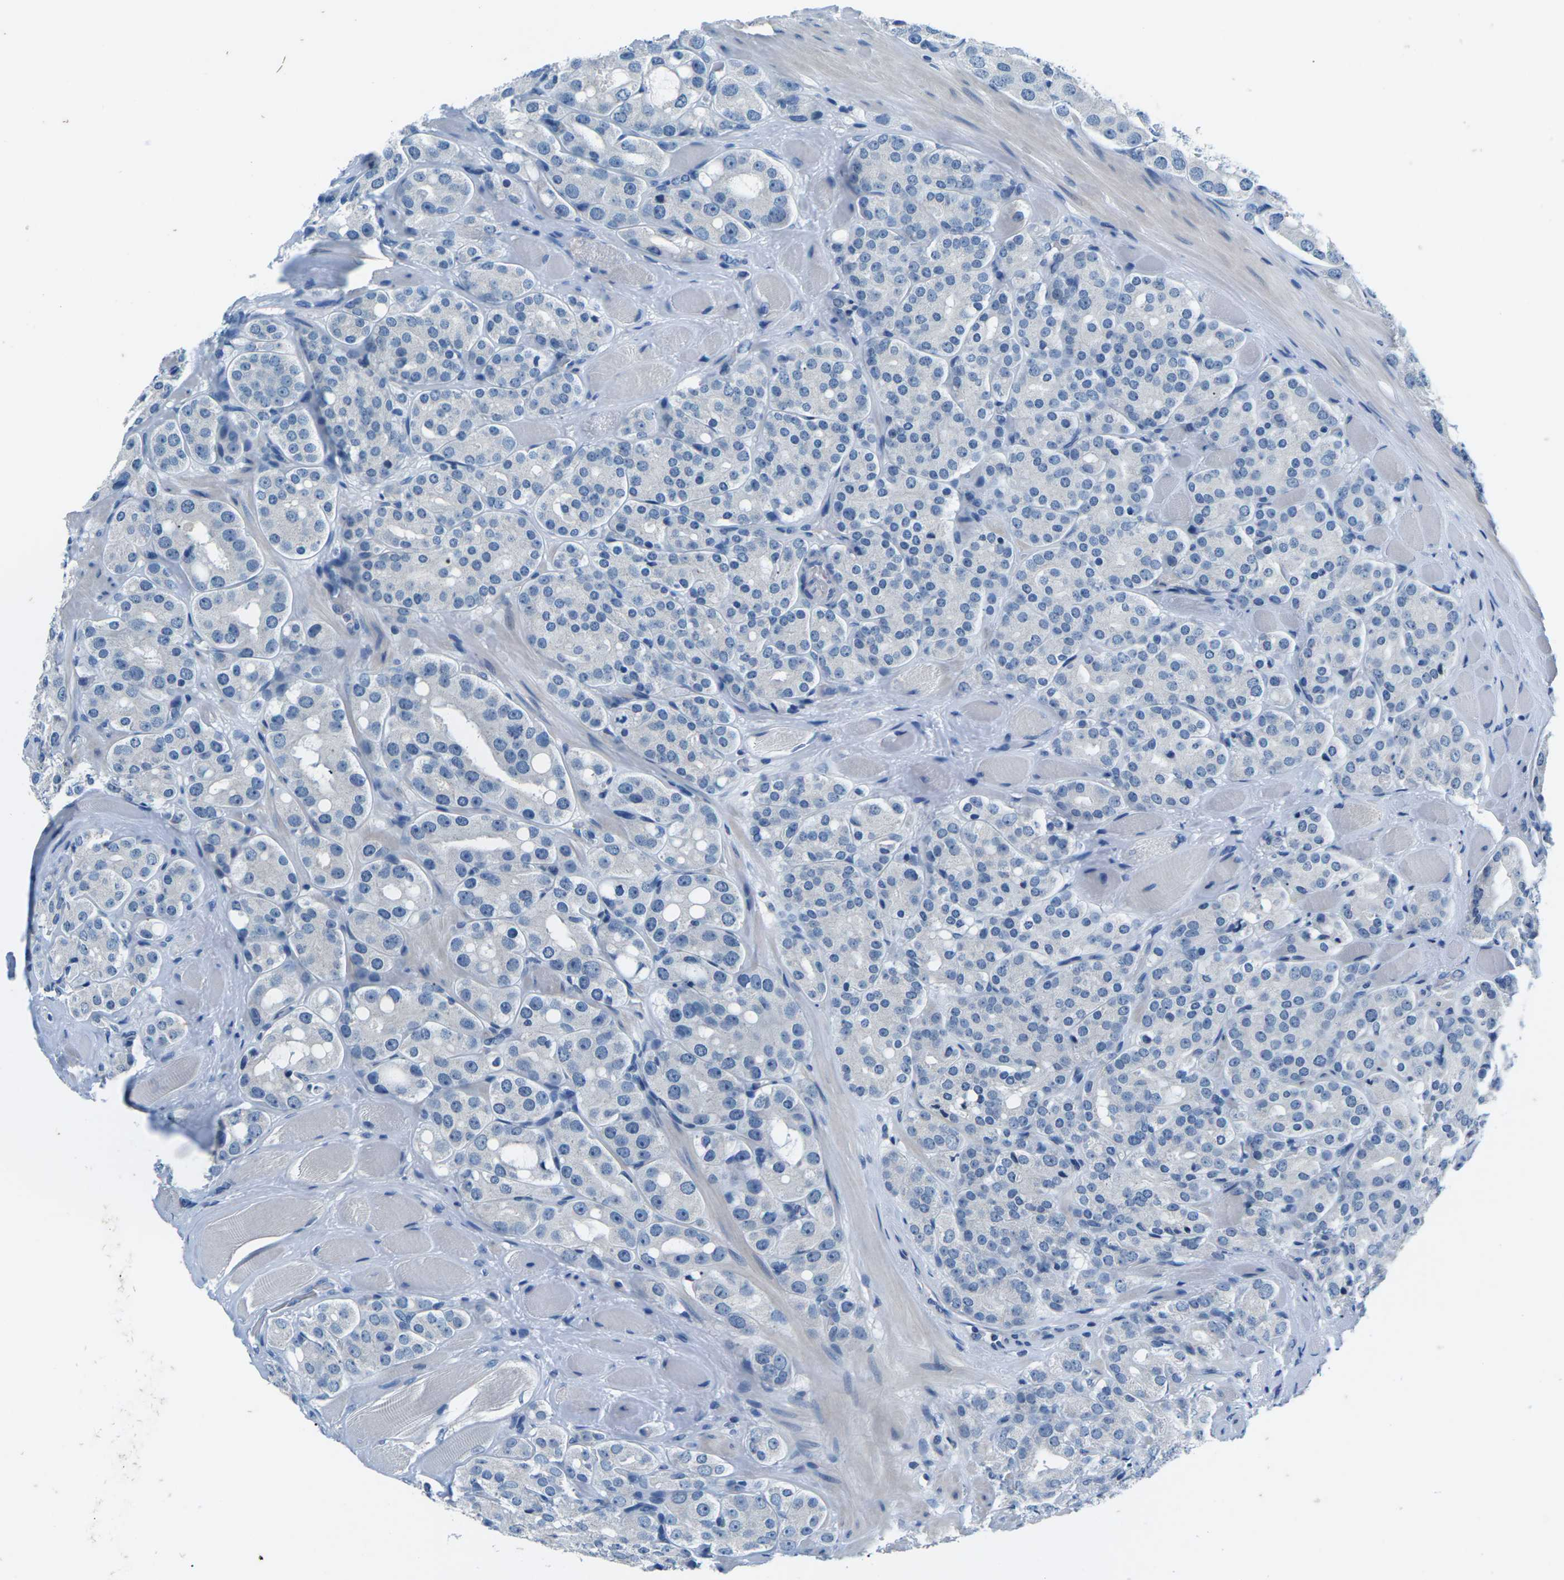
{"staining": {"intensity": "negative", "quantity": "none", "location": "none"}, "tissue": "prostate cancer", "cell_type": "Tumor cells", "image_type": "cancer", "snomed": [{"axis": "morphology", "description": "Adenocarcinoma, High grade"}, {"axis": "topography", "description": "Prostate"}], "caption": "This is an immunohistochemistry histopathology image of human prostate cancer. There is no positivity in tumor cells.", "gene": "UMOD", "patient": {"sex": "male", "age": 65}}